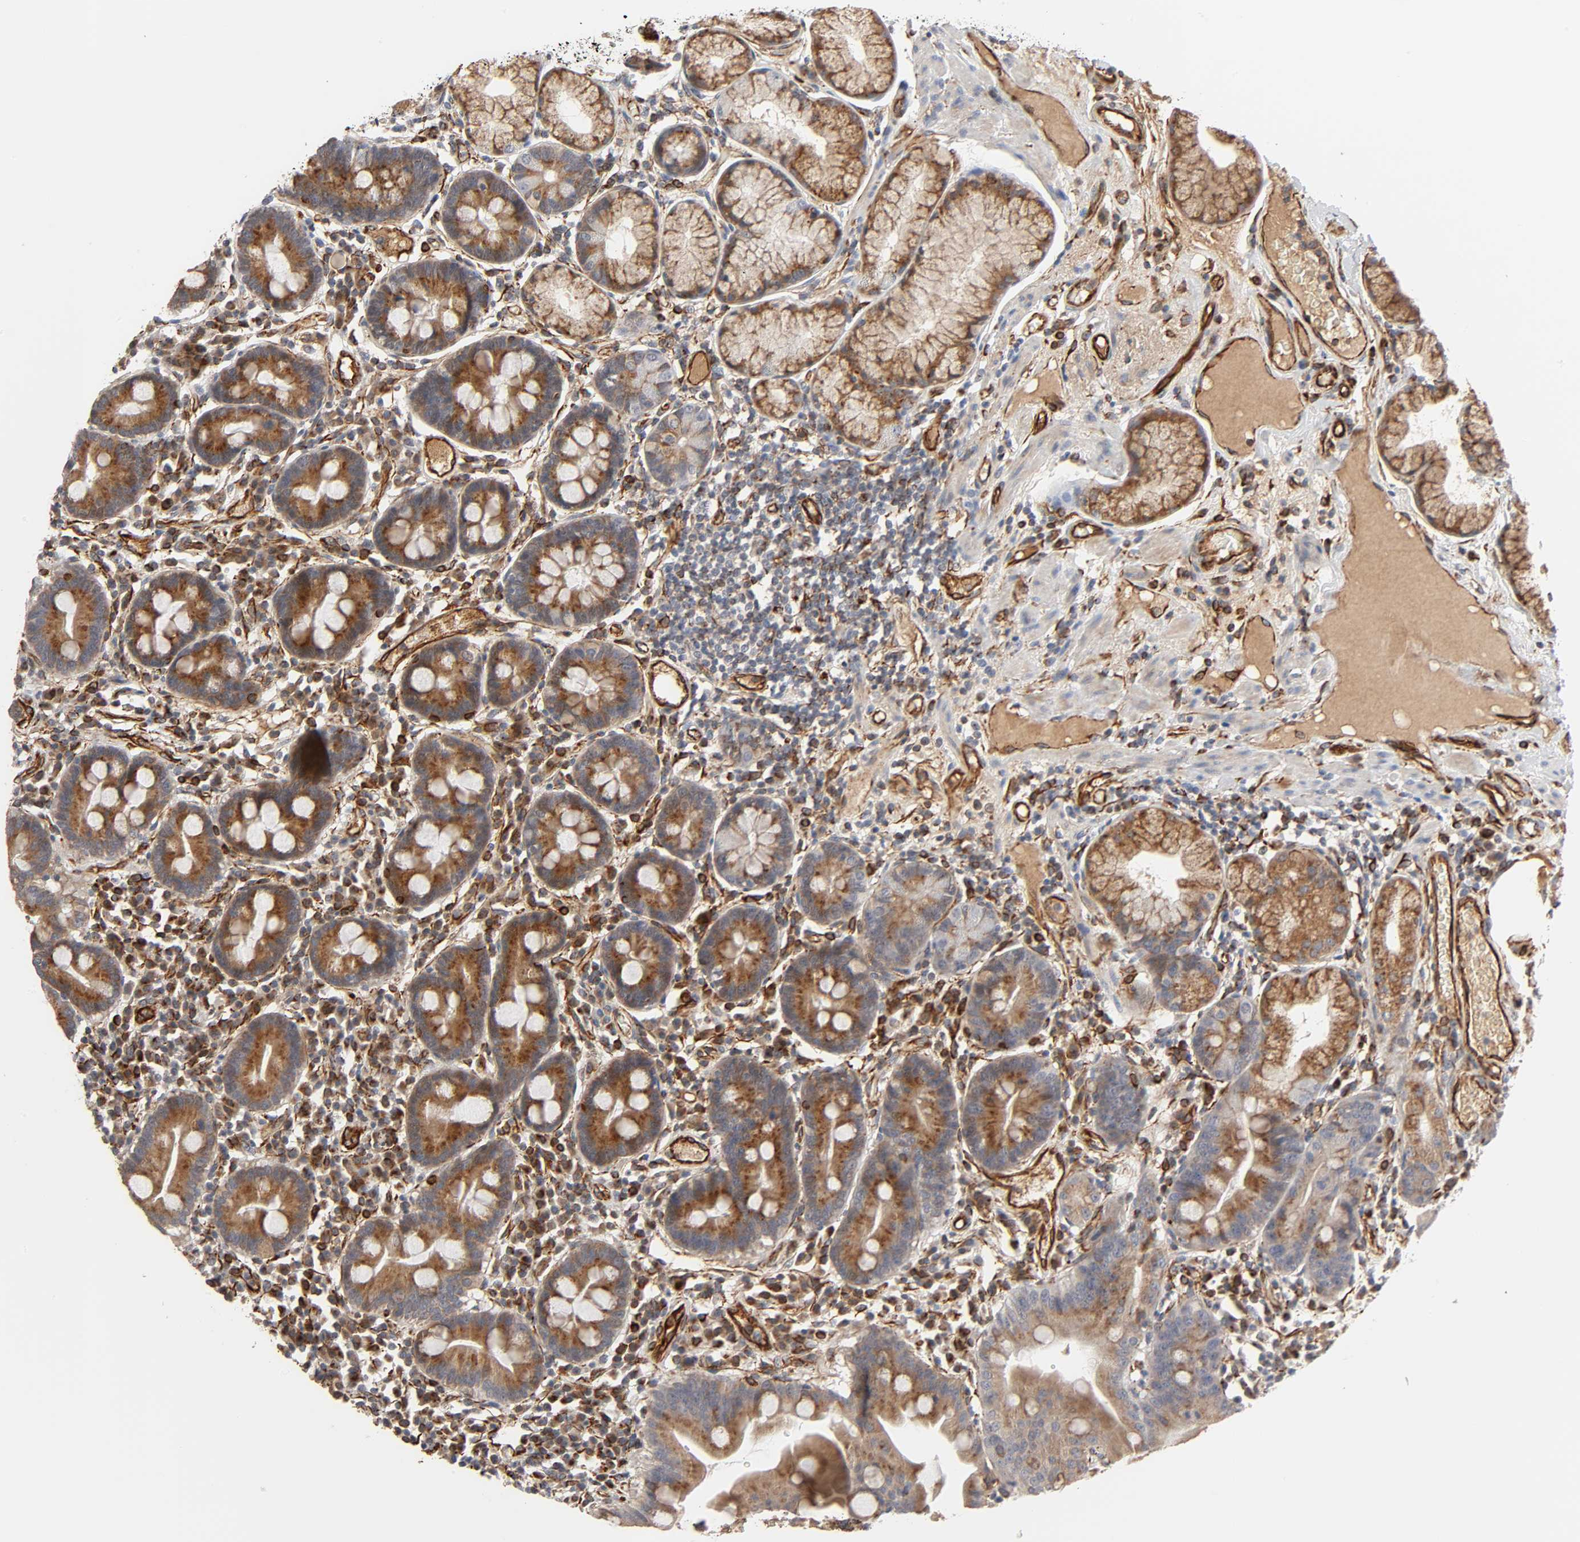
{"staining": {"intensity": "strong", "quantity": ">75%", "location": "cytoplasmic/membranous"}, "tissue": "duodenum", "cell_type": "Glandular cells", "image_type": "normal", "snomed": [{"axis": "morphology", "description": "Normal tissue, NOS"}, {"axis": "topography", "description": "Duodenum"}], "caption": "Approximately >75% of glandular cells in normal human duodenum exhibit strong cytoplasmic/membranous protein positivity as visualized by brown immunohistochemical staining.", "gene": "REEP5", "patient": {"sex": "male", "age": 50}}